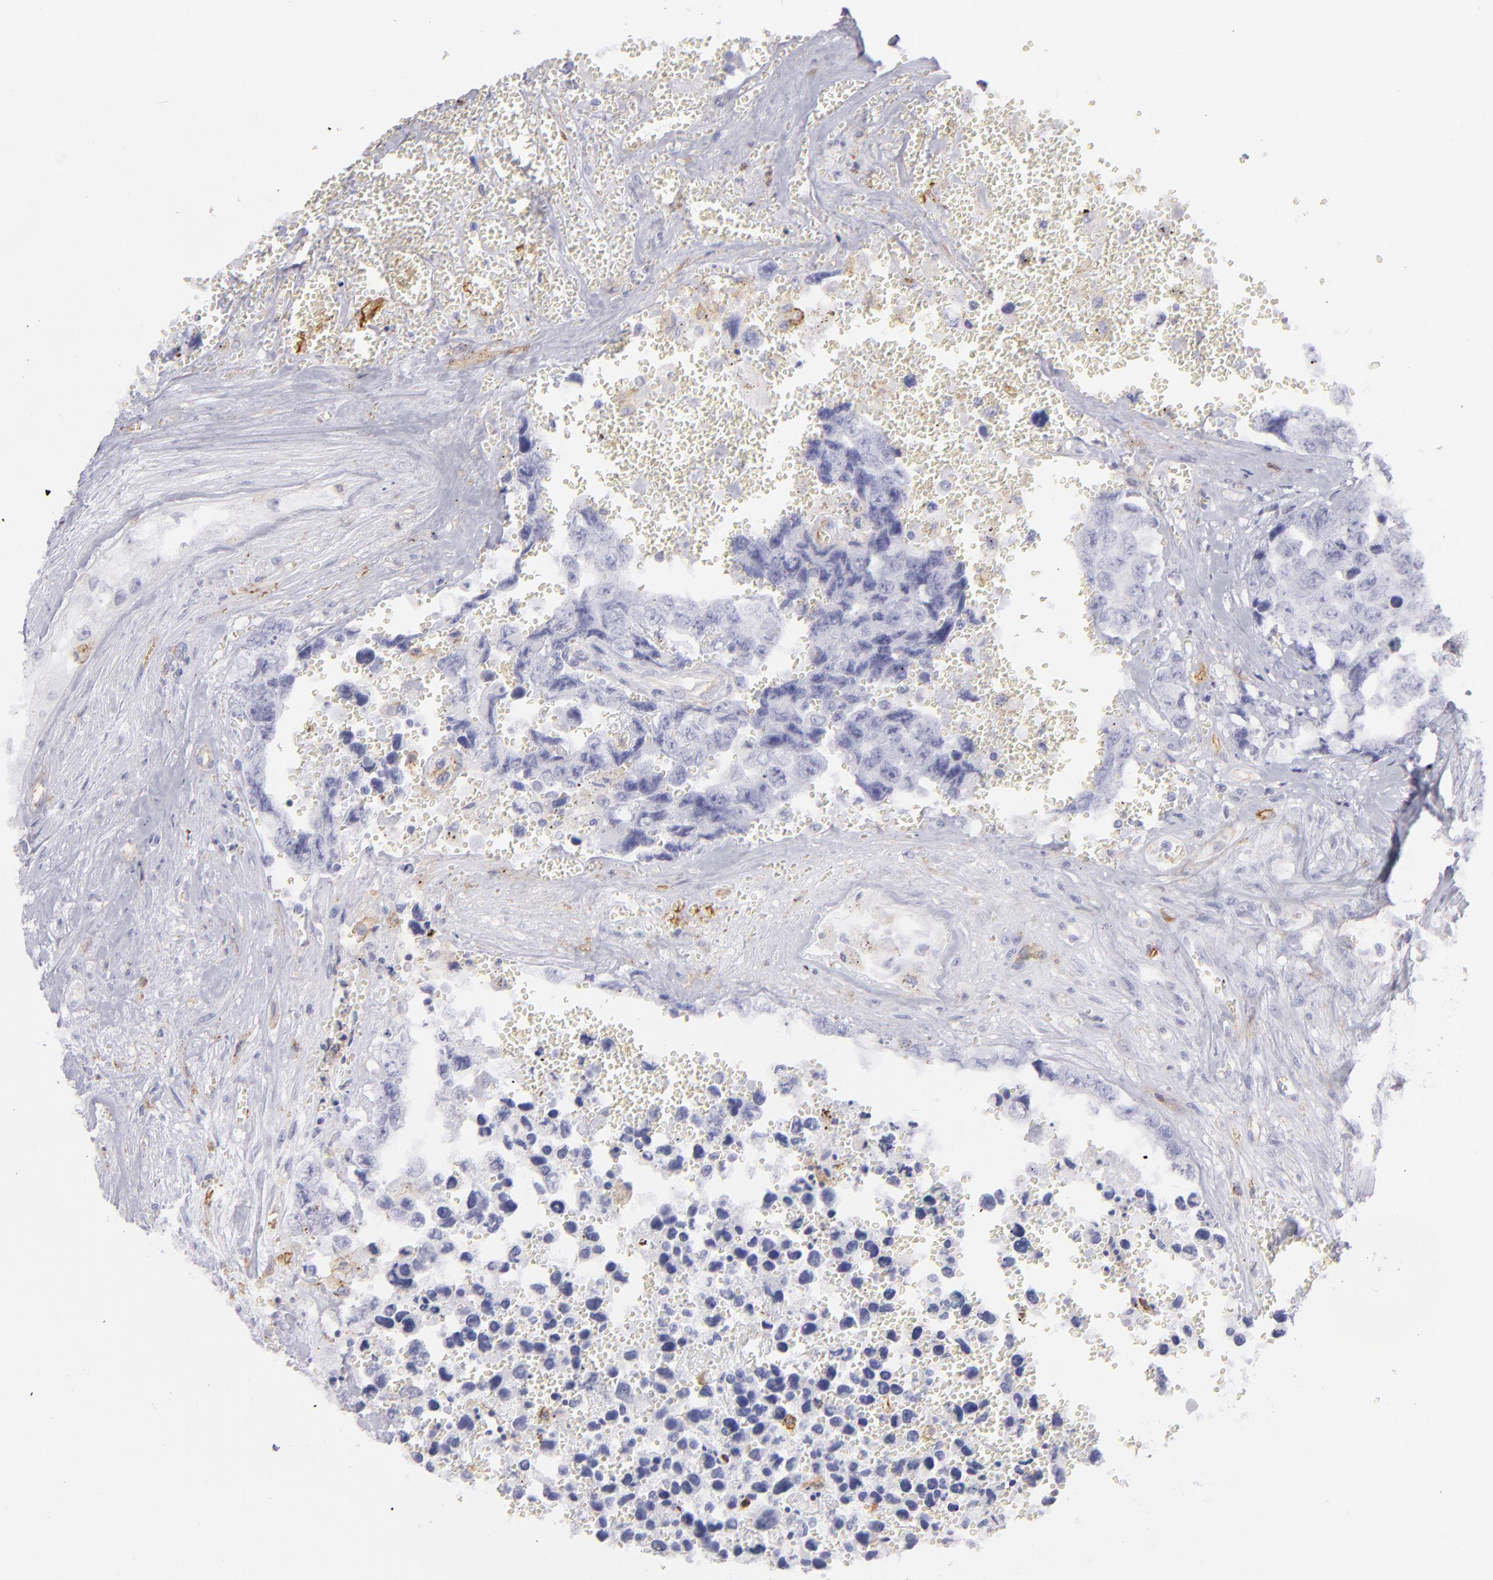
{"staining": {"intensity": "negative", "quantity": "none", "location": "none"}, "tissue": "testis cancer", "cell_type": "Tumor cells", "image_type": "cancer", "snomed": [{"axis": "morphology", "description": "Carcinoma, Embryonal, NOS"}, {"axis": "topography", "description": "Testis"}], "caption": "Testis cancer (embryonal carcinoma) was stained to show a protein in brown. There is no significant expression in tumor cells. (Immunohistochemistry (ihc), brightfield microscopy, high magnification).", "gene": "THBD", "patient": {"sex": "male", "age": 31}}